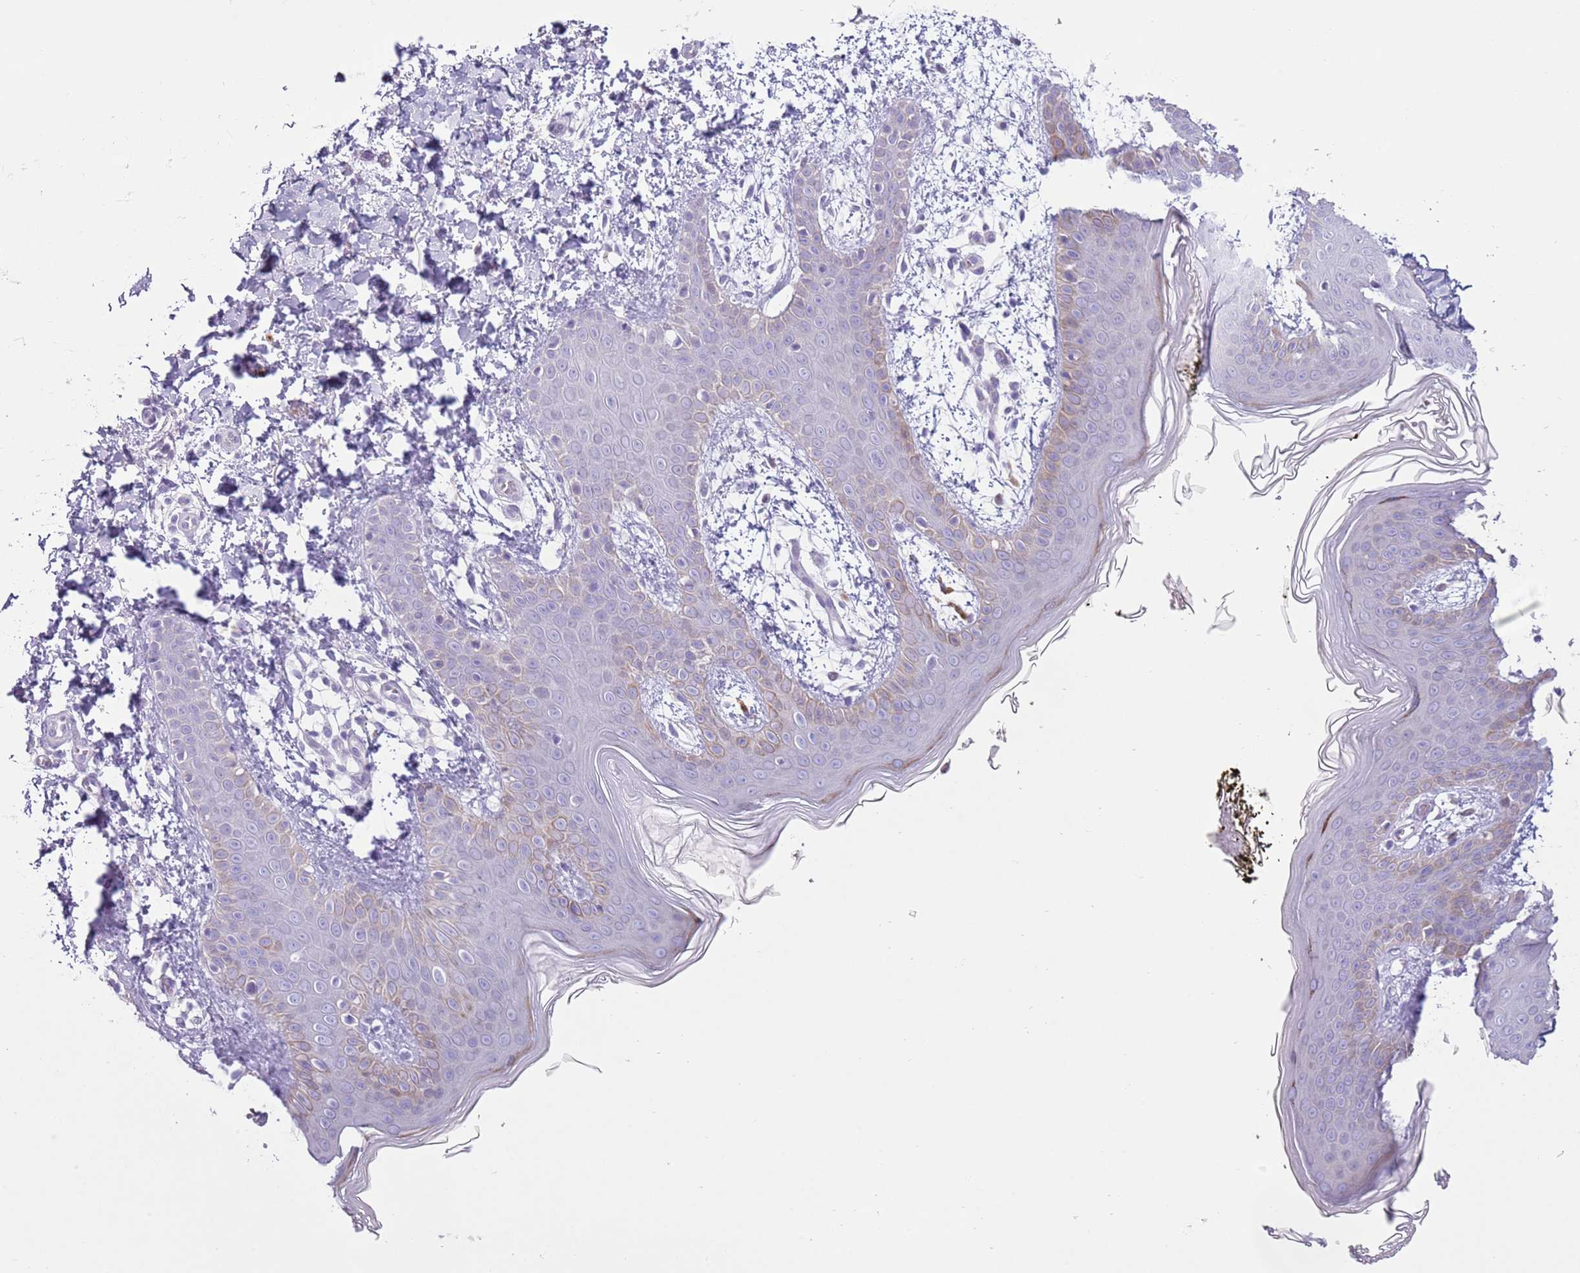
{"staining": {"intensity": "negative", "quantity": "none", "location": "none"}, "tissue": "skin", "cell_type": "Fibroblasts", "image_type": "normal", "snomed": [{"axis": "morphology", "description": "Normal tissue, NOS"}, {"axis": "topography", "description": "Skin"}], "caption": "This is an immunohistochemistry photomicrograph of benign human skin. There is no staining in fibroblasts.", "gene": "ZNF239", "patient": {"sex": "male", "age": 36}}